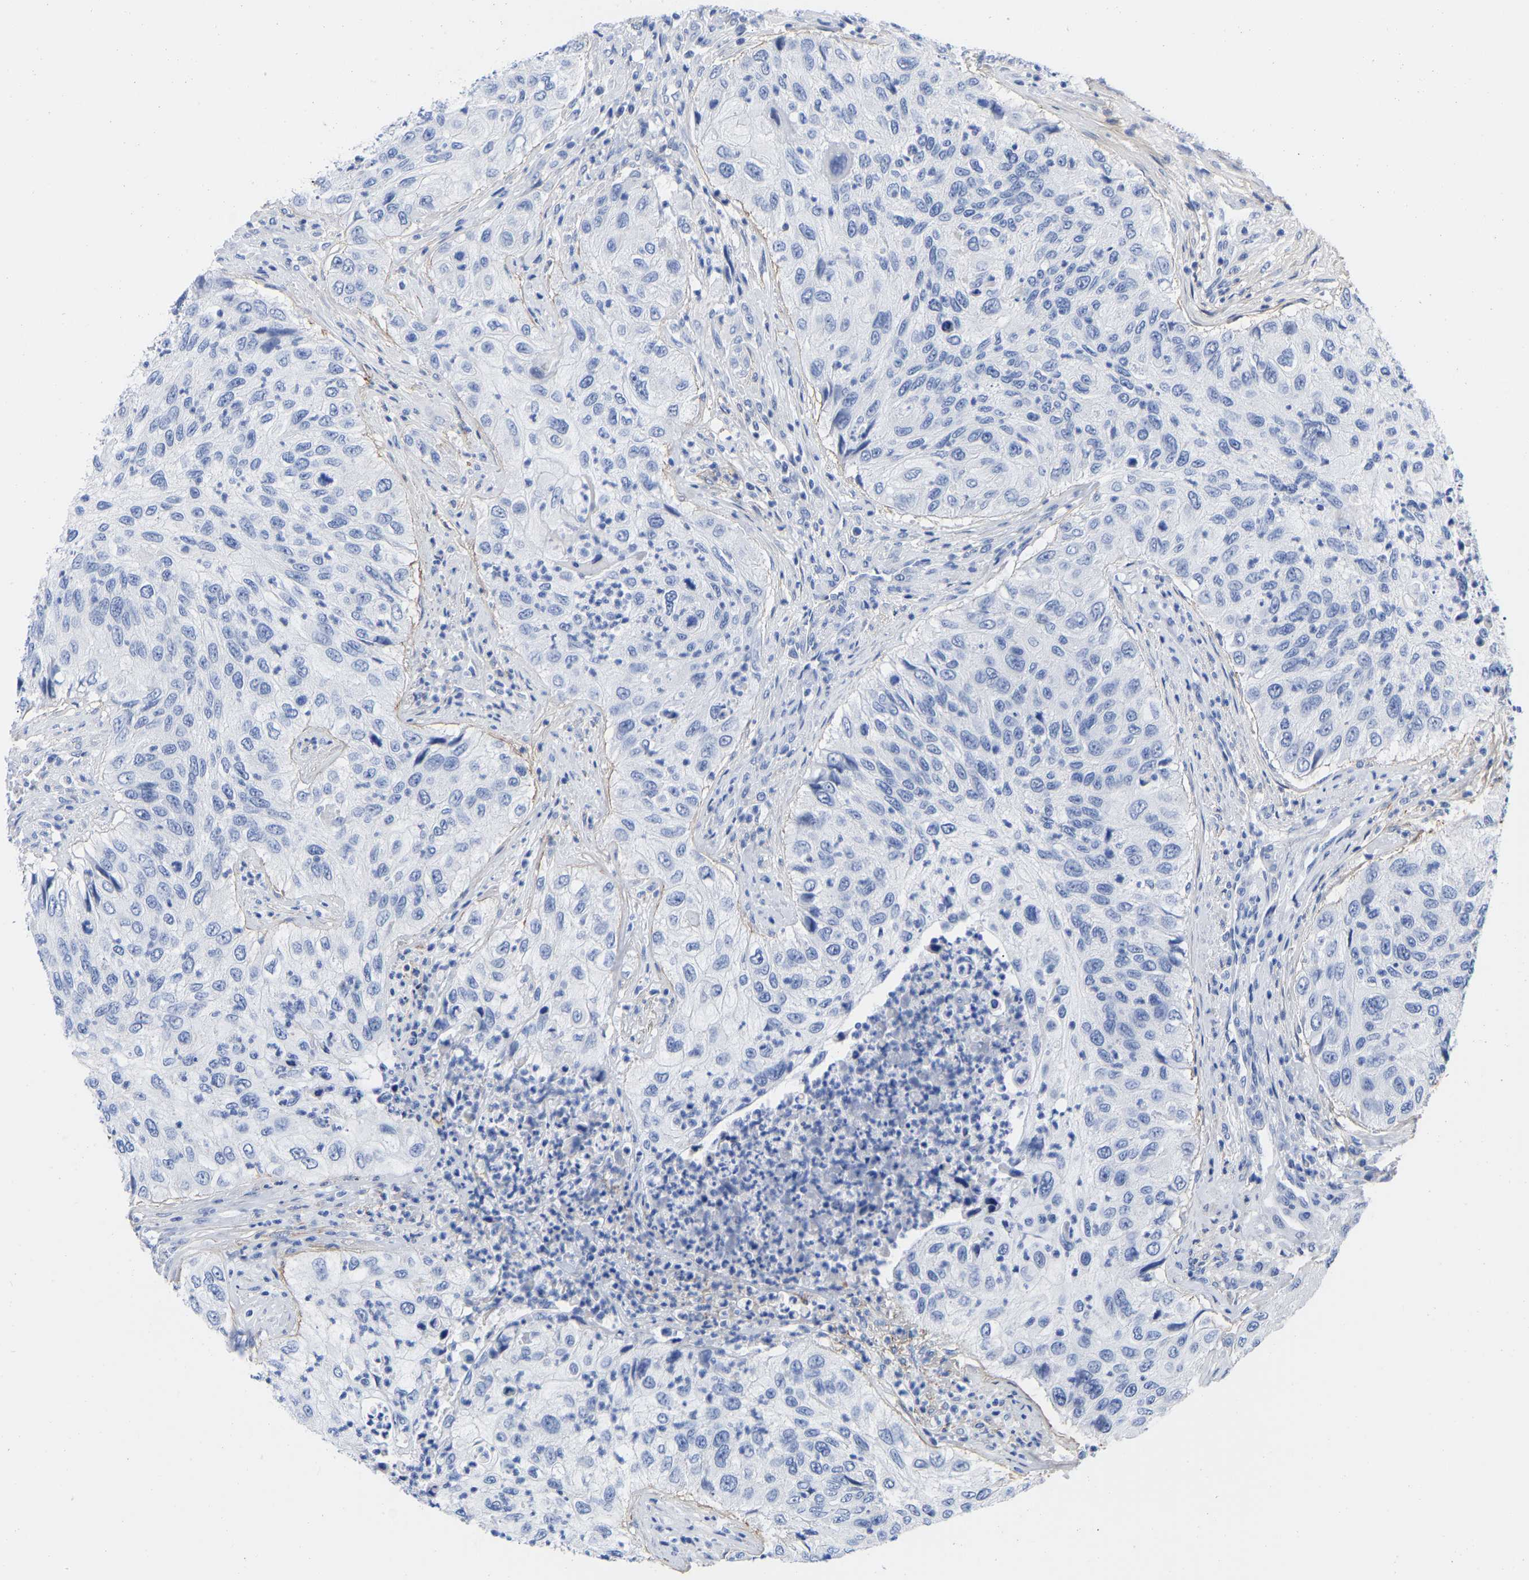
{"staining": {"intensity": "negative", "quantity": "none", "location": "none"}, "tissue": "urothelial cancer", "cell_type": "Tumor cells", "image_type": "cancer", "snomed": [{"axis": "morphology", "description": "Urothelial carcinoma, High grade"}, {"axis": "topography", "description": "Urinary bladder"}], "caption": "Immunohistochemistry (IHC) micrograph of human high-grade urothelial carcinoma stained for a protein (brown), which demonstrates no positivity in tumor cells. (DAB (3,3'-diaminobenzidine) IHC visualized using brightfield microscopy, high magnification).", "gene": "GPA33", "patient": {"sex": "female", "age": 60}}